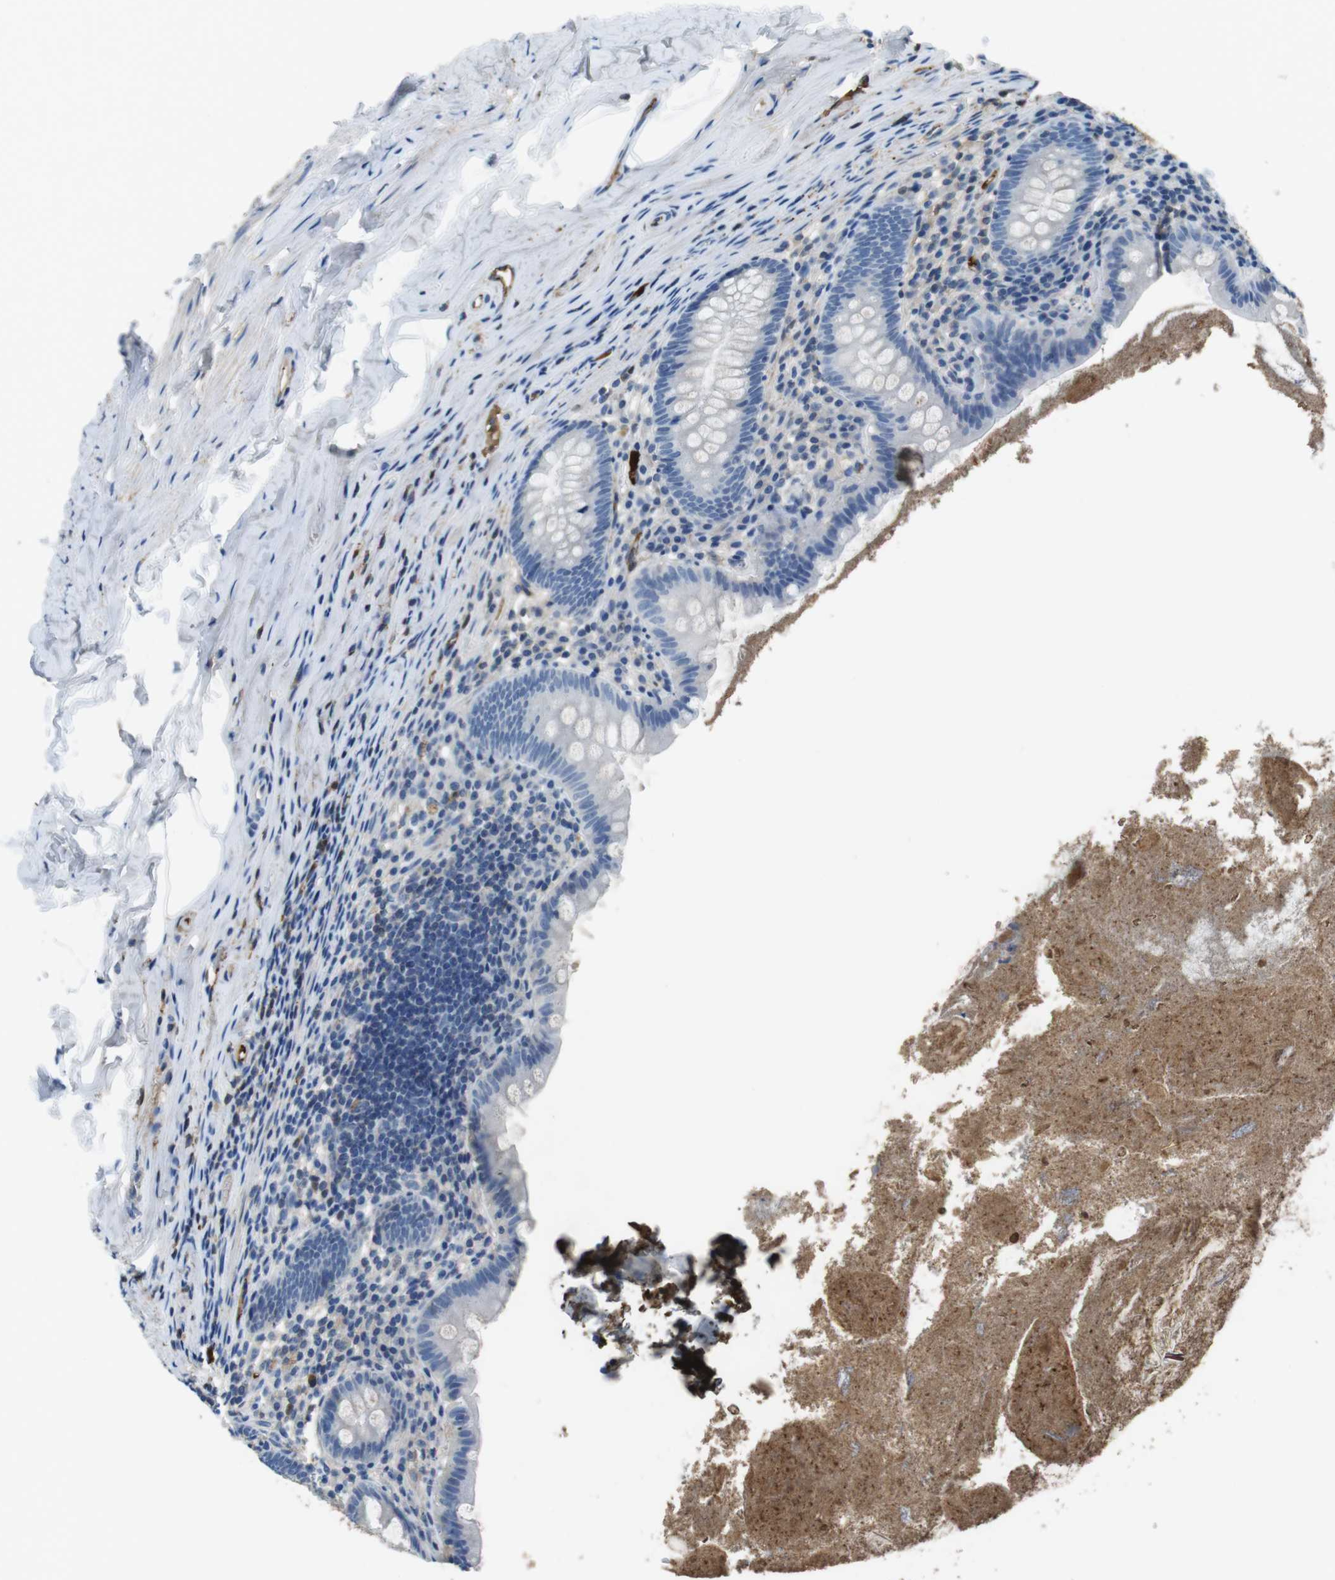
{"staining": {"intensity": "negative", "quantity": "none", "location": "none"}, "tissue": "appendix", "cell_type": "Glandular cells", "image_type": "normal", "snomed": [{"axis": "morphology", "description": "Normal tissue, NOS"}, {"axis": "topography", "description": "Appendix"}], "caption": "IHC micrograph of normal appendix: appendix stained with DAB (3,3'-diaminobenzidine) exhibits no significant protein staining in glandular cells. (IHC, brightfield microscopy, high magnification).", "gene": "TMPRSS15", "patient": {"sex": "male", "age": 52}}